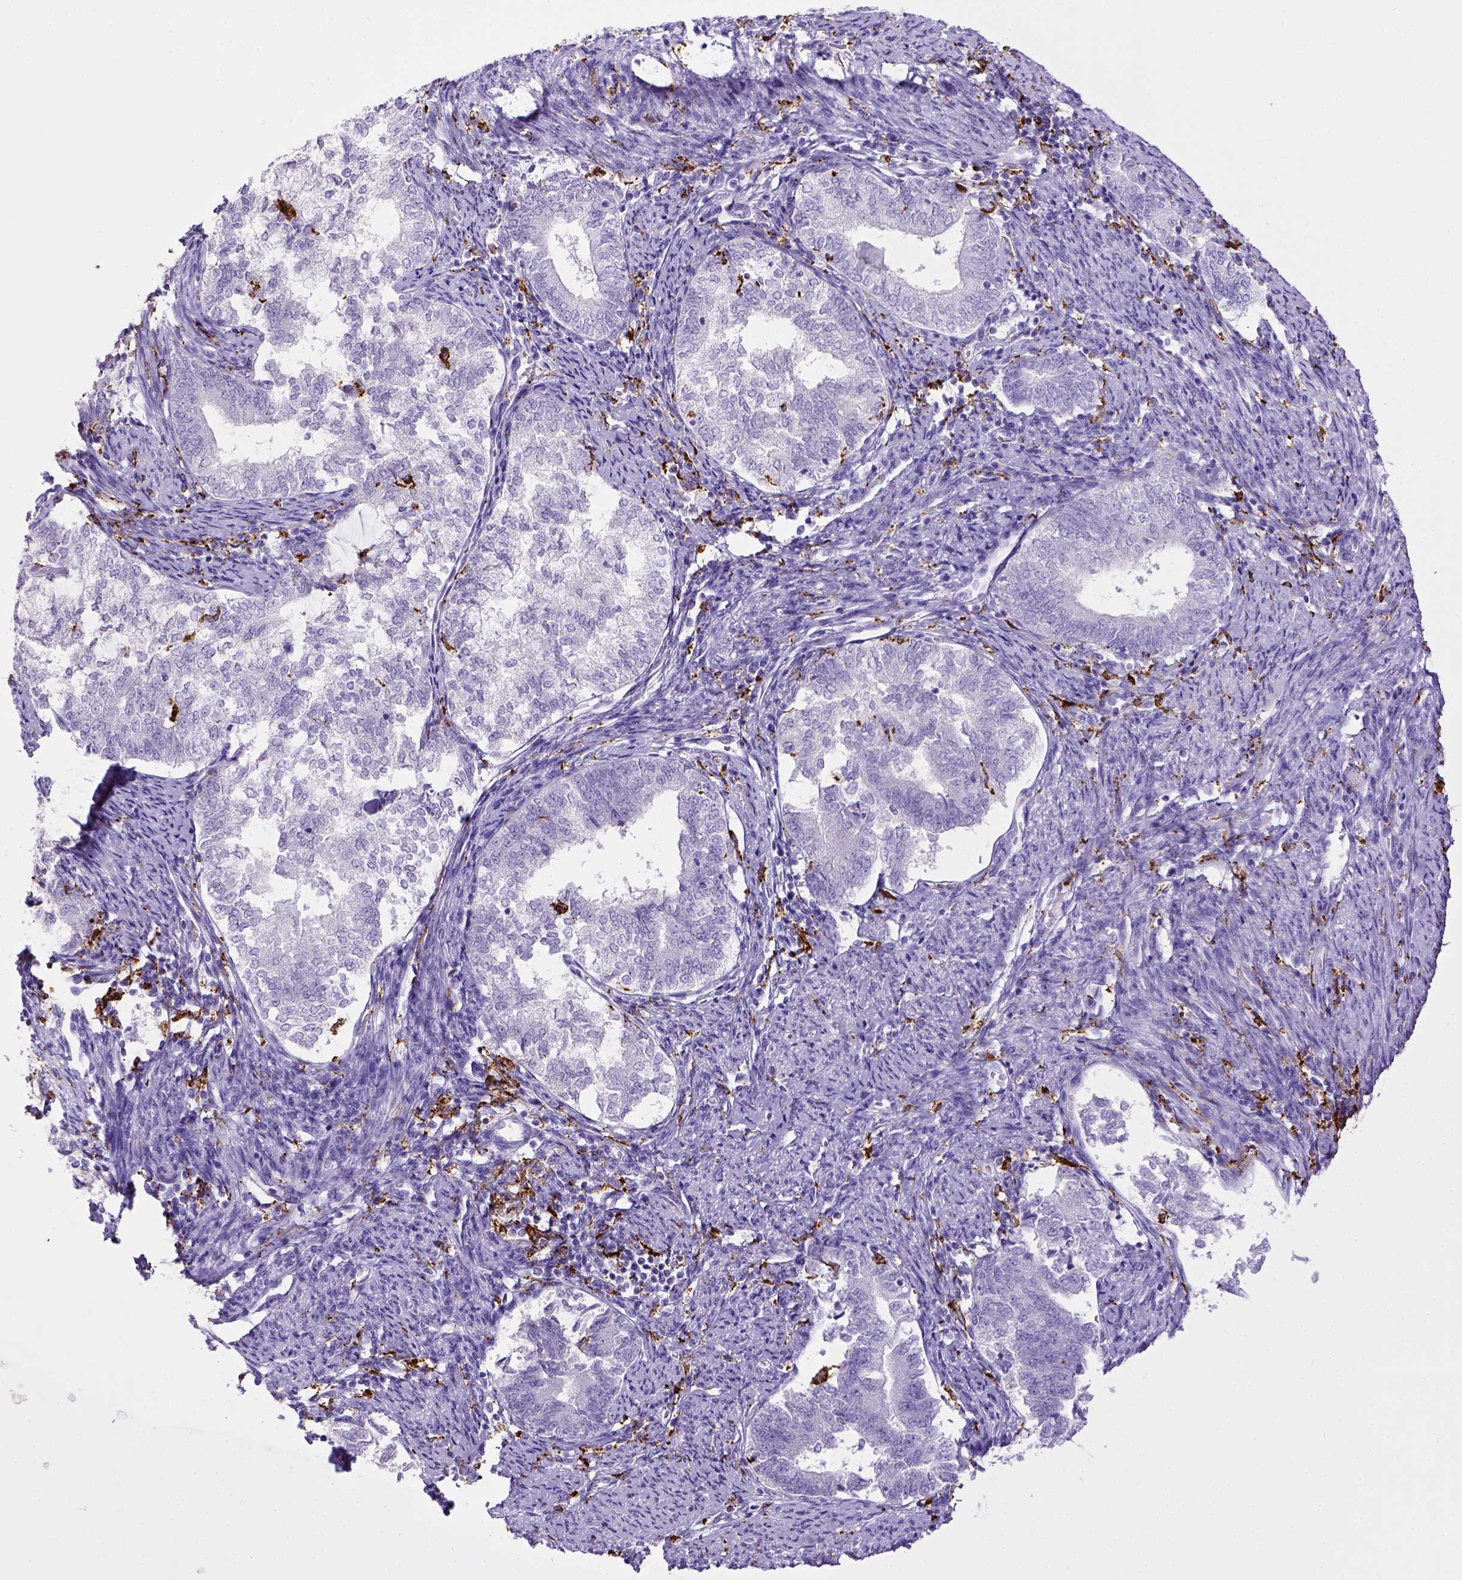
{"staining": {"intensity": "negative", "quantity": "none", "location": "none"}, "tissue": "endometrial cancer", "cell_type": "Tumor cells", "image_type": "cancer", "snomed": [{"axis": "morphology", "description": "Adenocarcinoma, NOS"}, {"axis": "topography", "description": "Endometrium"}], "caption": "There is no significant staining in tumor cells of adenocarcinoma (endometrial).", "gene": "CD68", "patient": {"sex": "female", "age": 65}}